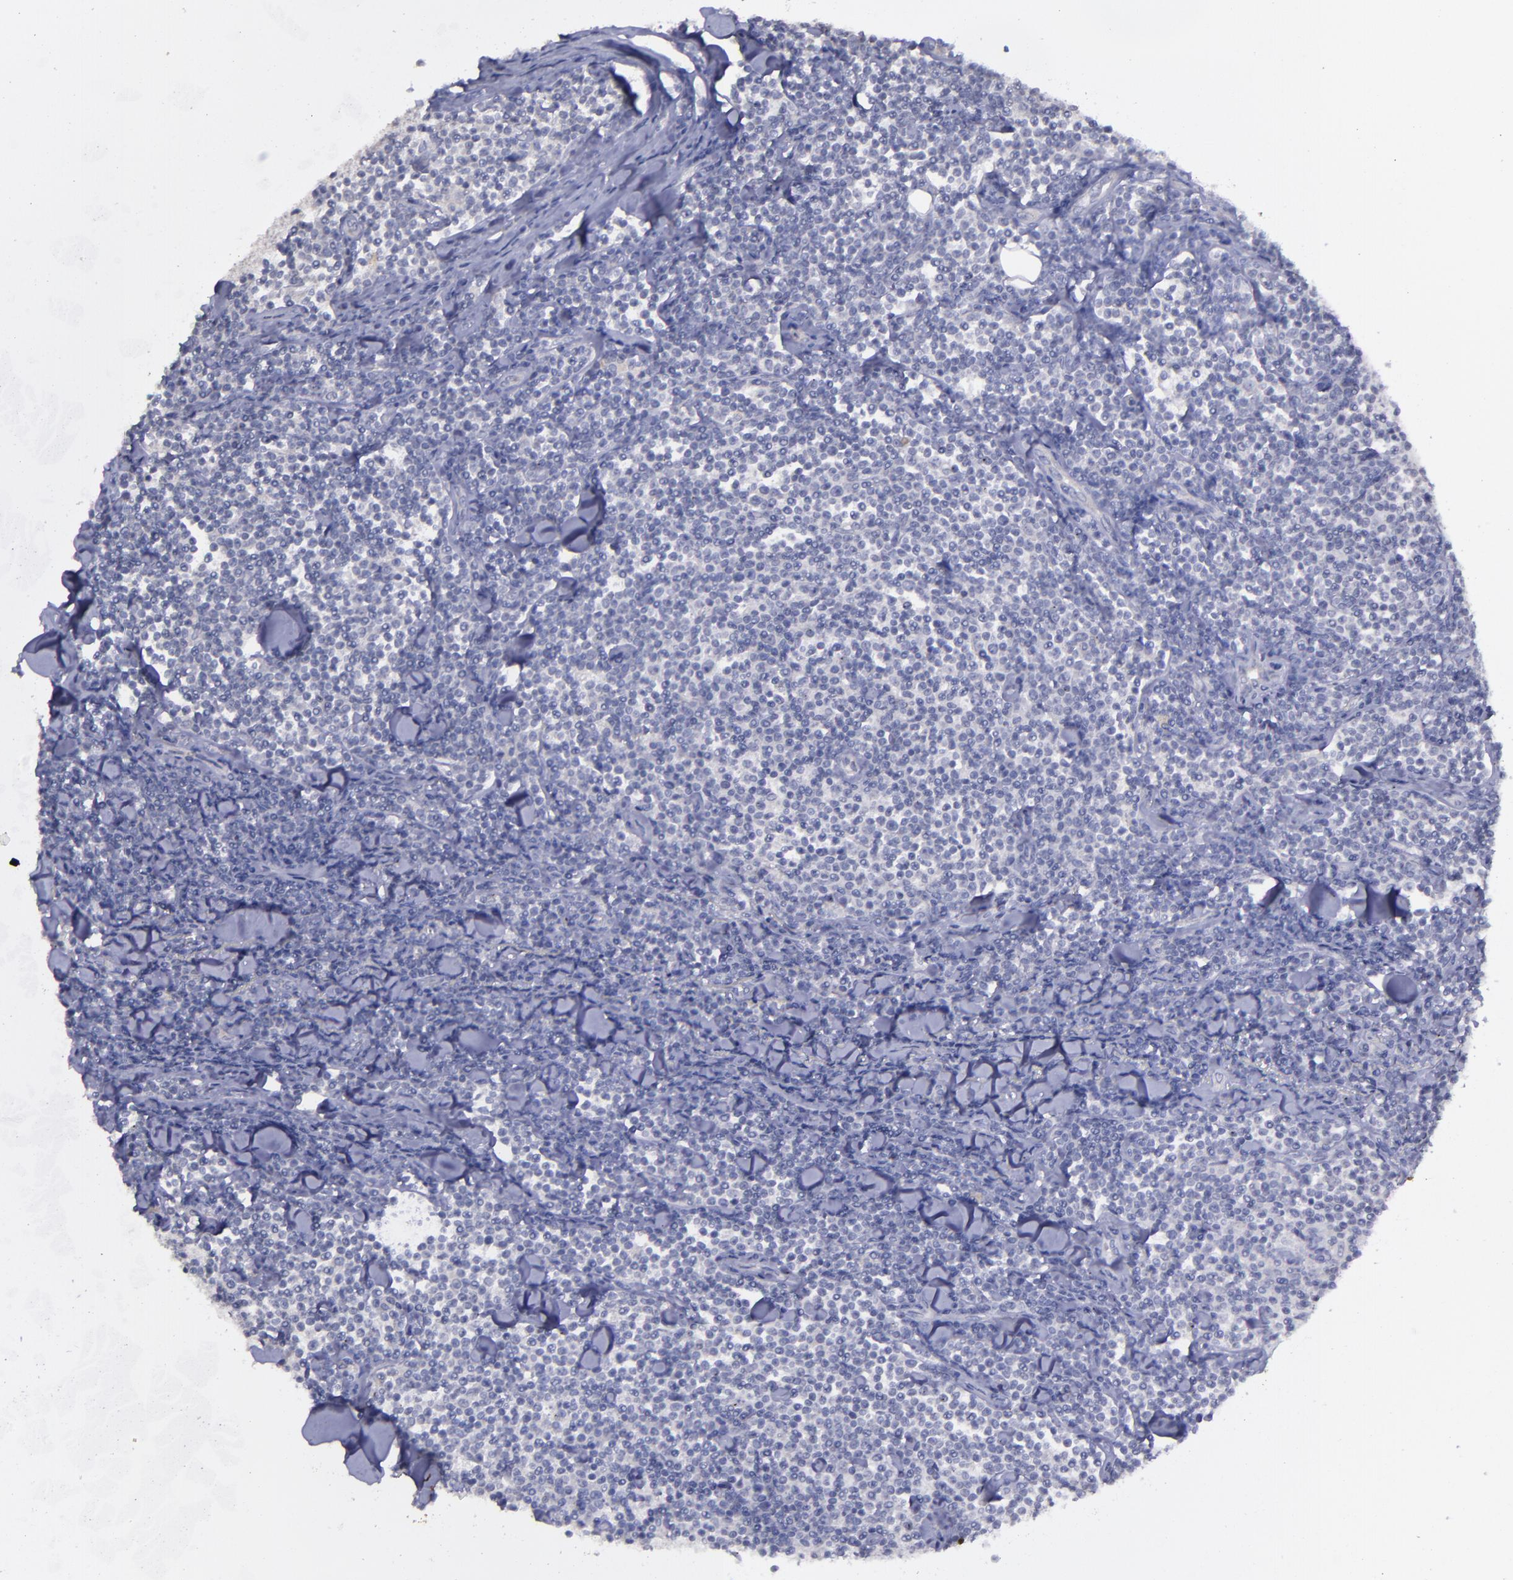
{"staining": {"intensity": "negative", "quantity": "none", "location": "none"}, "tissue": "lymphoma", "cell_type": "Tumor cells", "image_type": "cancer", "snomed": [{"axis": "morphology", "description": "Malignant lymphoma, non-Hodgkin's type, Low grade"}, {"axis": "topography", "description": "Soft tissue"}], "caption": "Lymphoma was stained to show a protein in brown. There is no significant positivity in tumor cells. The staining was performed using DAB (3,3'-diaminobenzidine) to visualize the protein expression in brown, while the nuclei were stained in blue with hematoxylin (Magnification: 20x).", "gene": "MASP1", "patient": {"sex": "male", "age": 92}}